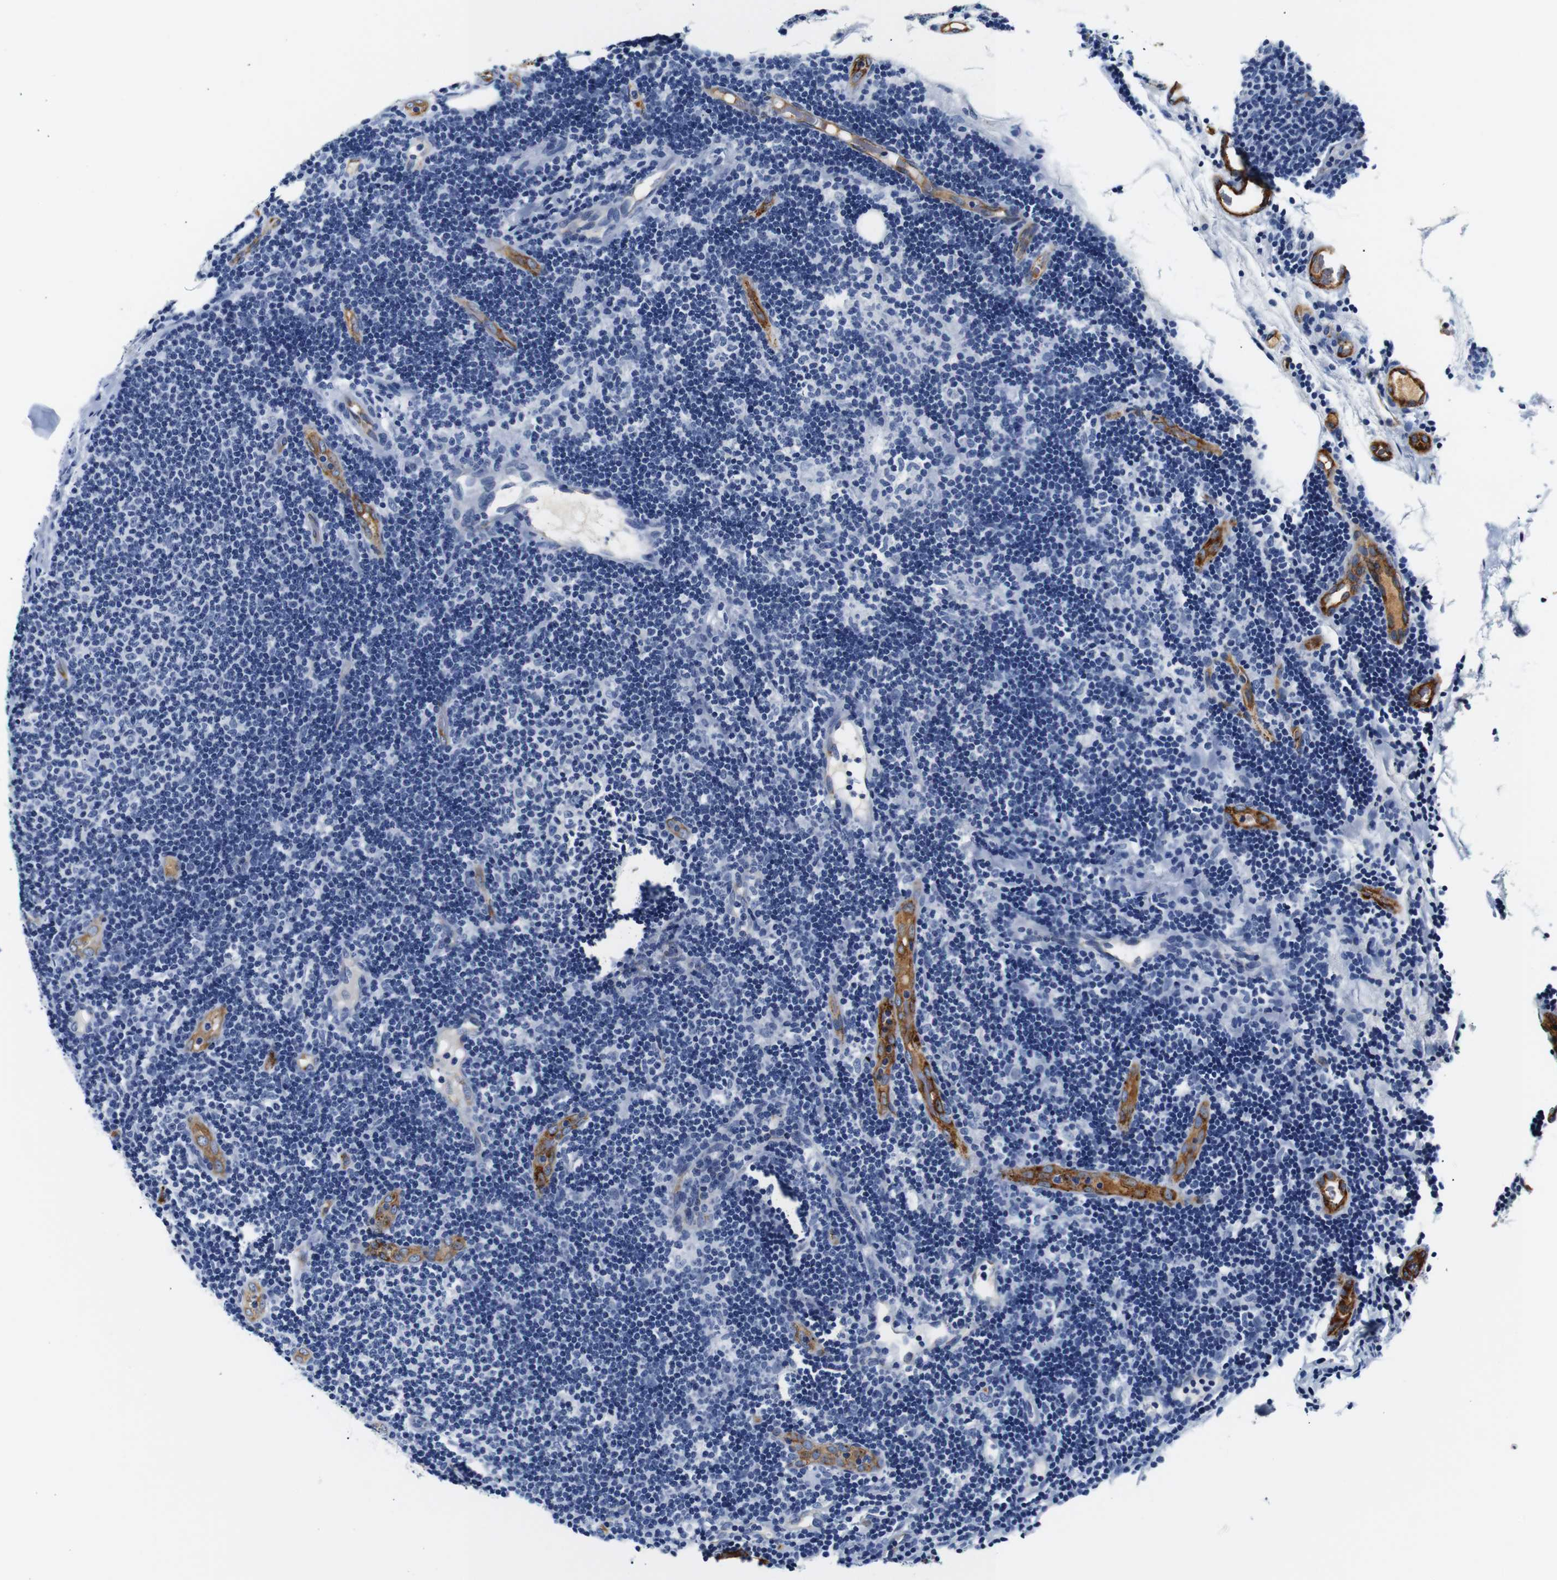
{"staining": {"intensity": "negative", "quantity": "none", "location": "none"}, "tissue": "lymphoma", "cell_type": "Tumor cells", "image_type": "cancer", "snomed": [{"axis": "morphology", "description": "Malignant lymphoma, non-Hodgkin's type, Low grade"}, {"axis": "topography", "description": "Lymph node"}], "caption": "The histopathology image reveals no staining of tumor cells in malignant lymphoma, non-Hodgkin's type (low-grade).", "gene": "MUC4", "patient": {"sex": "male", "age": 83}}